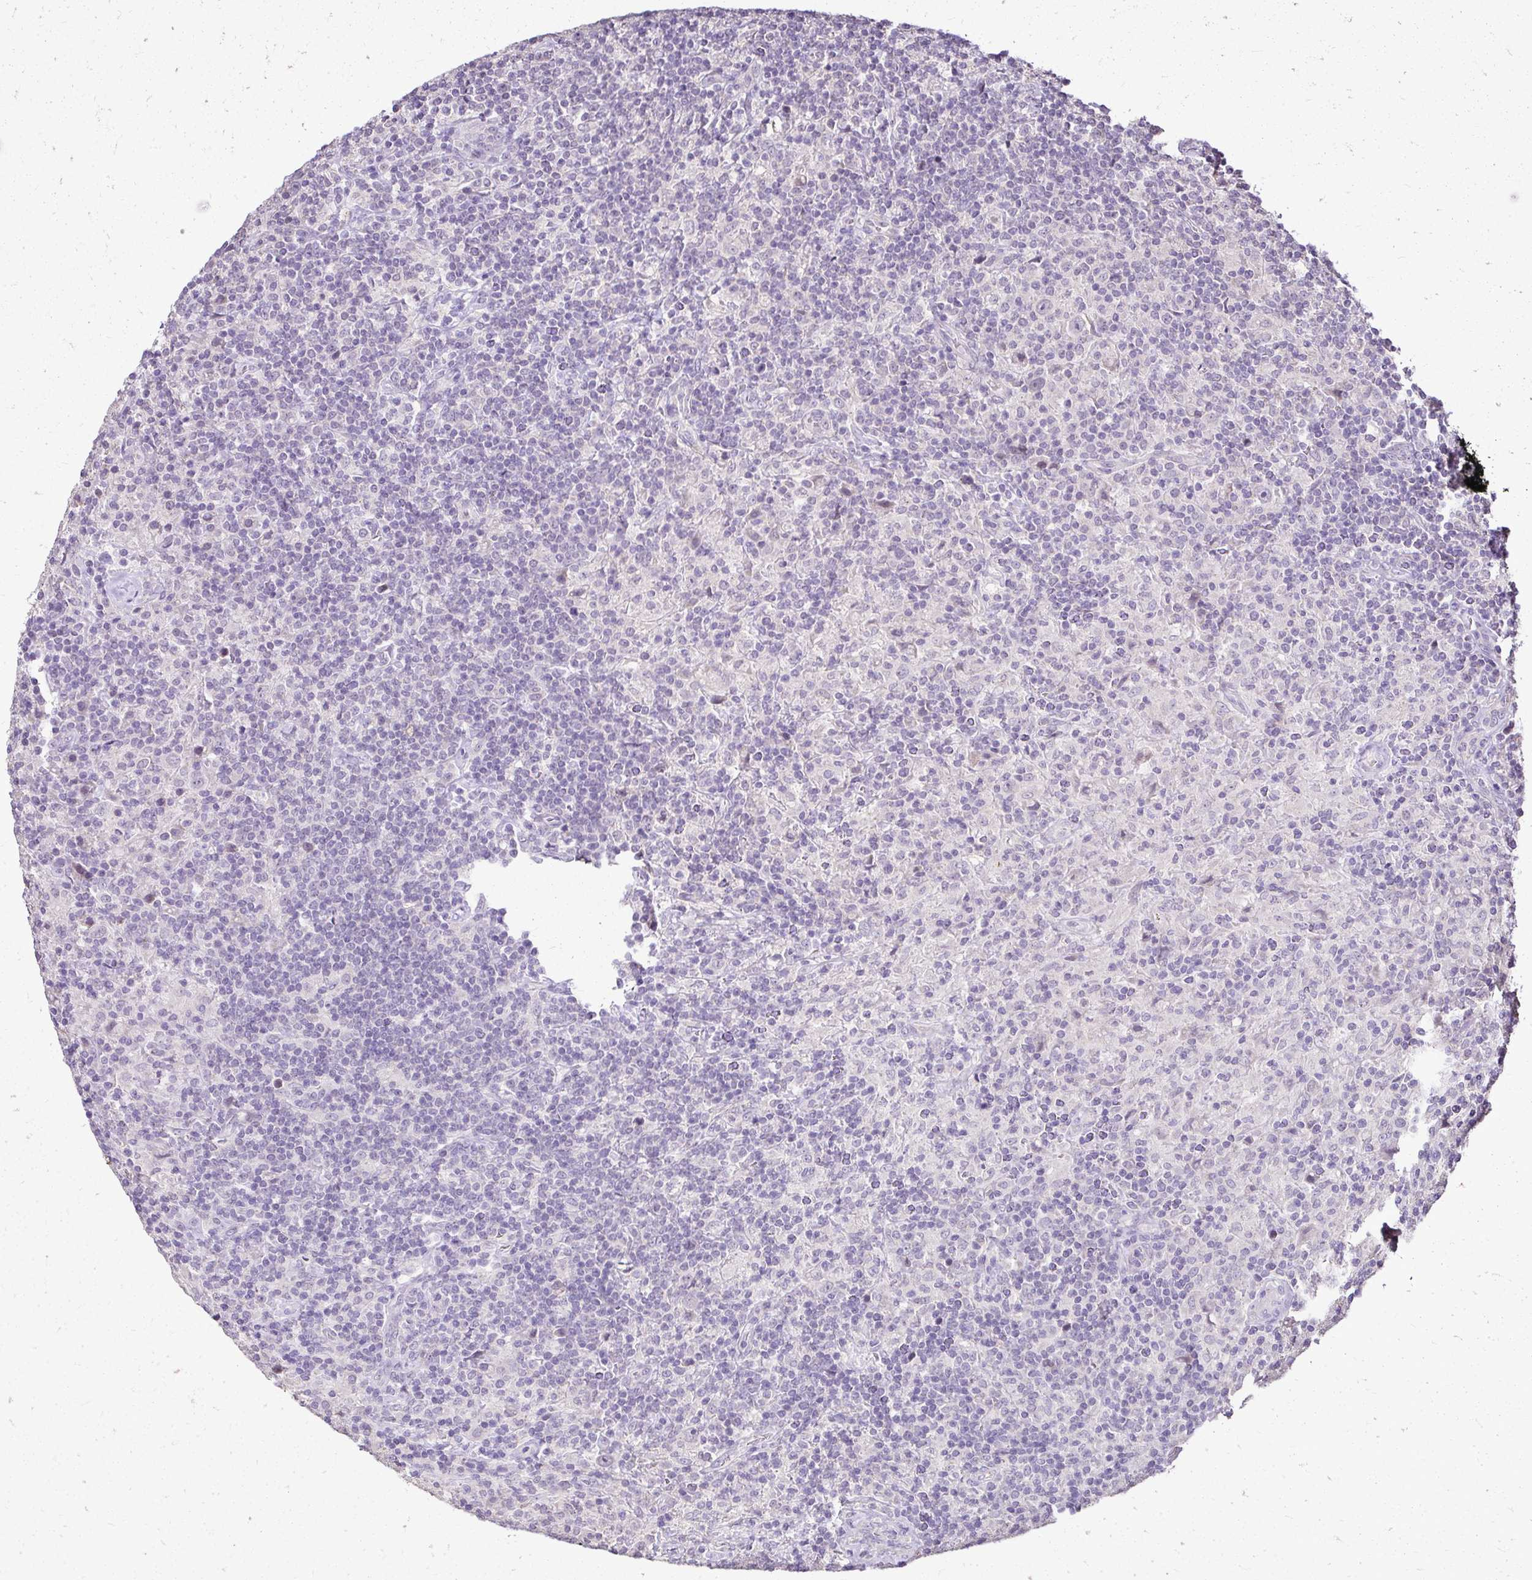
{"staining": {"intensity": "negative", "quantity": "none", "location": "none"}, "tissue": "lymphoma", "cell_type": "Tumor cells", "image_type": "cancer", "snomed": [{"axis": "morphology", "description": "Hodgkin's disease, NOS"}, {"axis": "topography", "description": "Lymph node"}], "caption": "The photomicrograph exhibits no staining of tumor cells in lymphoma.", "gene": "KIAA1210", "patient": {"sex": "male", "age": 70}}